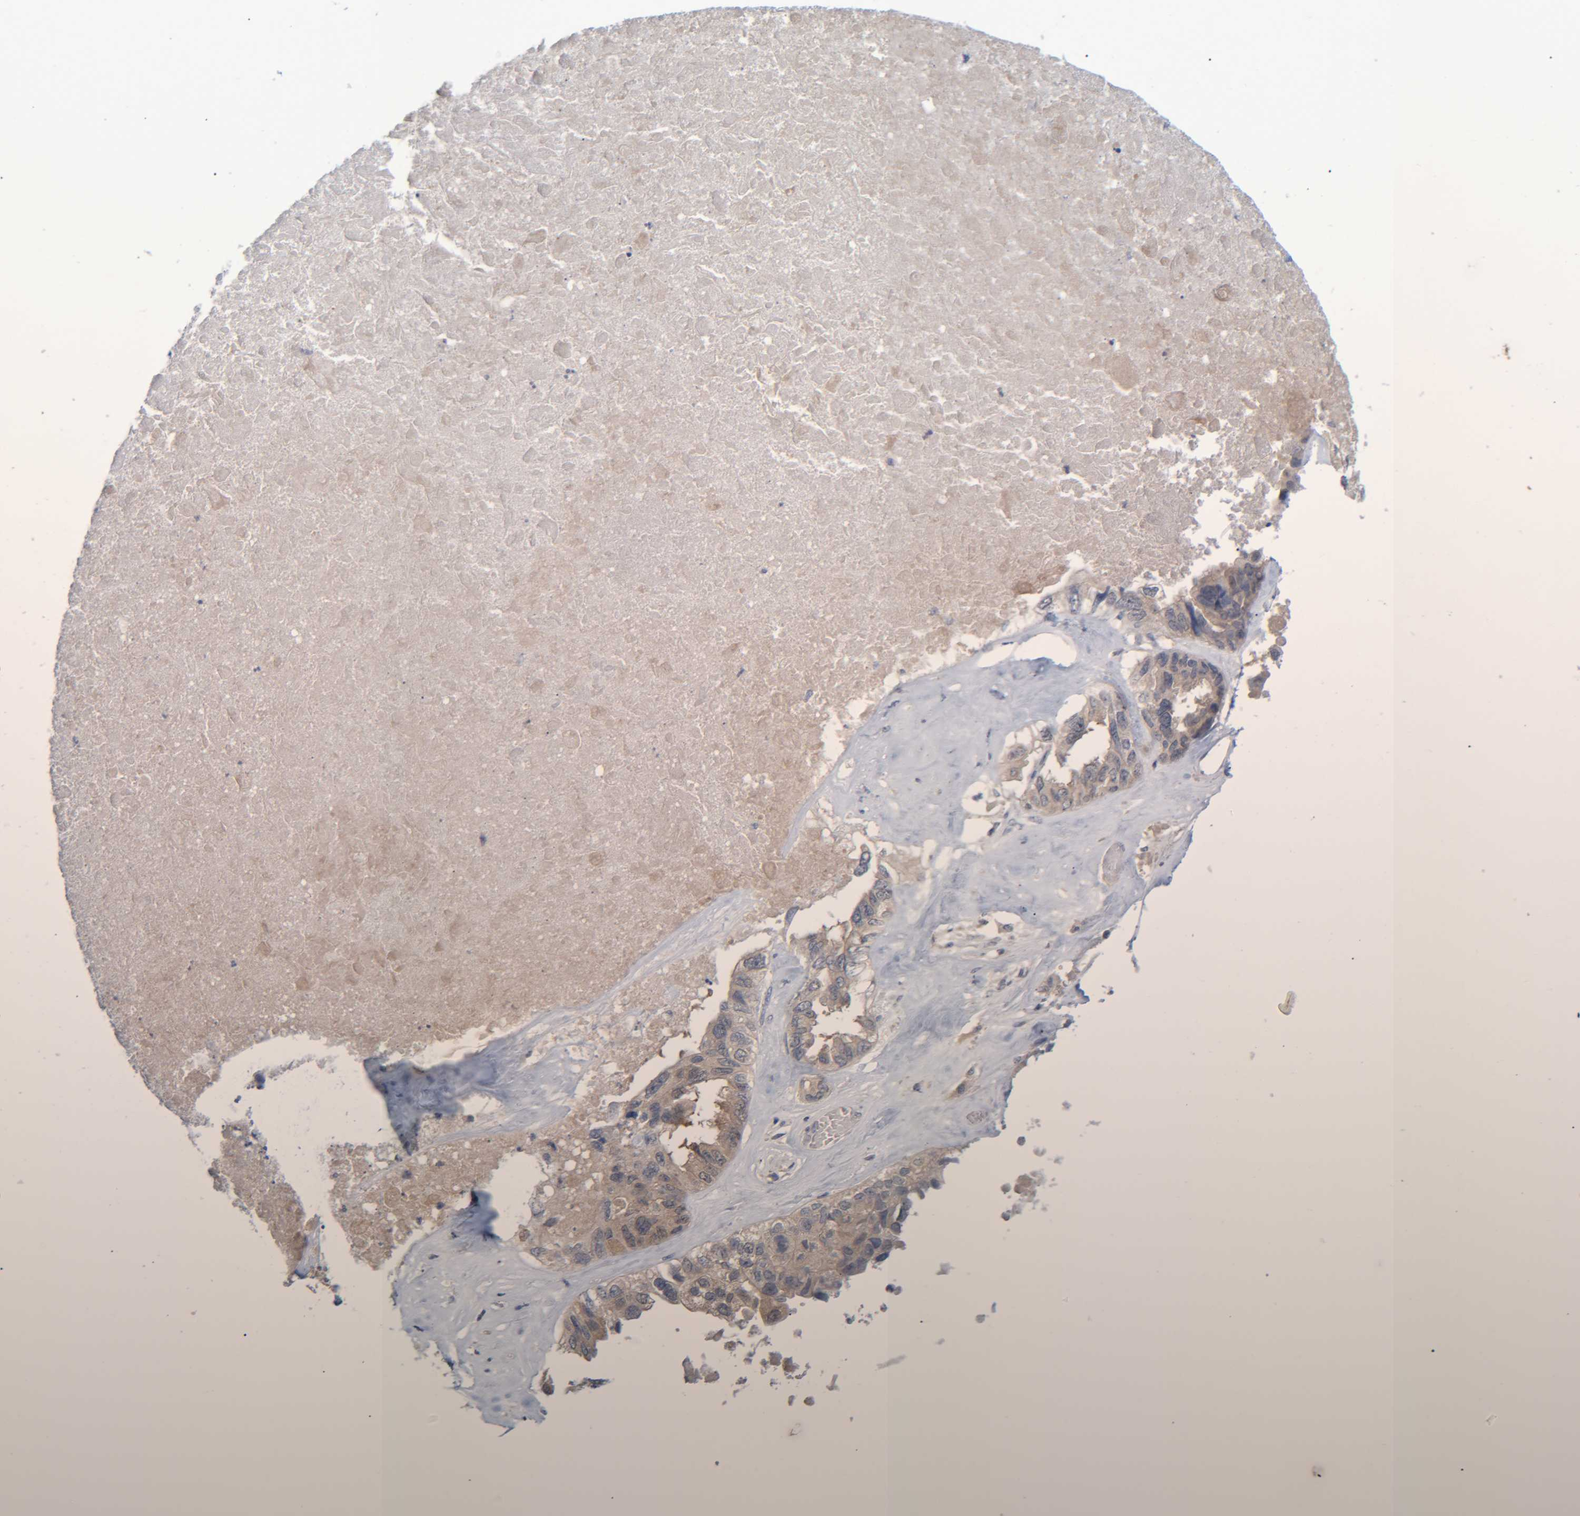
{"staining": {"intensity": "weak", "quantity": "<25%", "location": "cytoplasmic/membranous"}, "tissue": "ovarian cancer", "cell_type": "Tumor cells", "image_type": "cancer", "snomed": [{"axis": "morphology", "description": "Cystadenocarcinoma, serous, NOS"}, {"axis": "topography", "description": "Ovary"}], "caption": "High power microscopy photomicrograph of an IHC photomicrograph of ovarian cancer (serous cystadenocarcinoma), revealing no significant staining in tumor cells.", "gene": "PCYT2", "patient": {"sex": "female", "age": 79}}